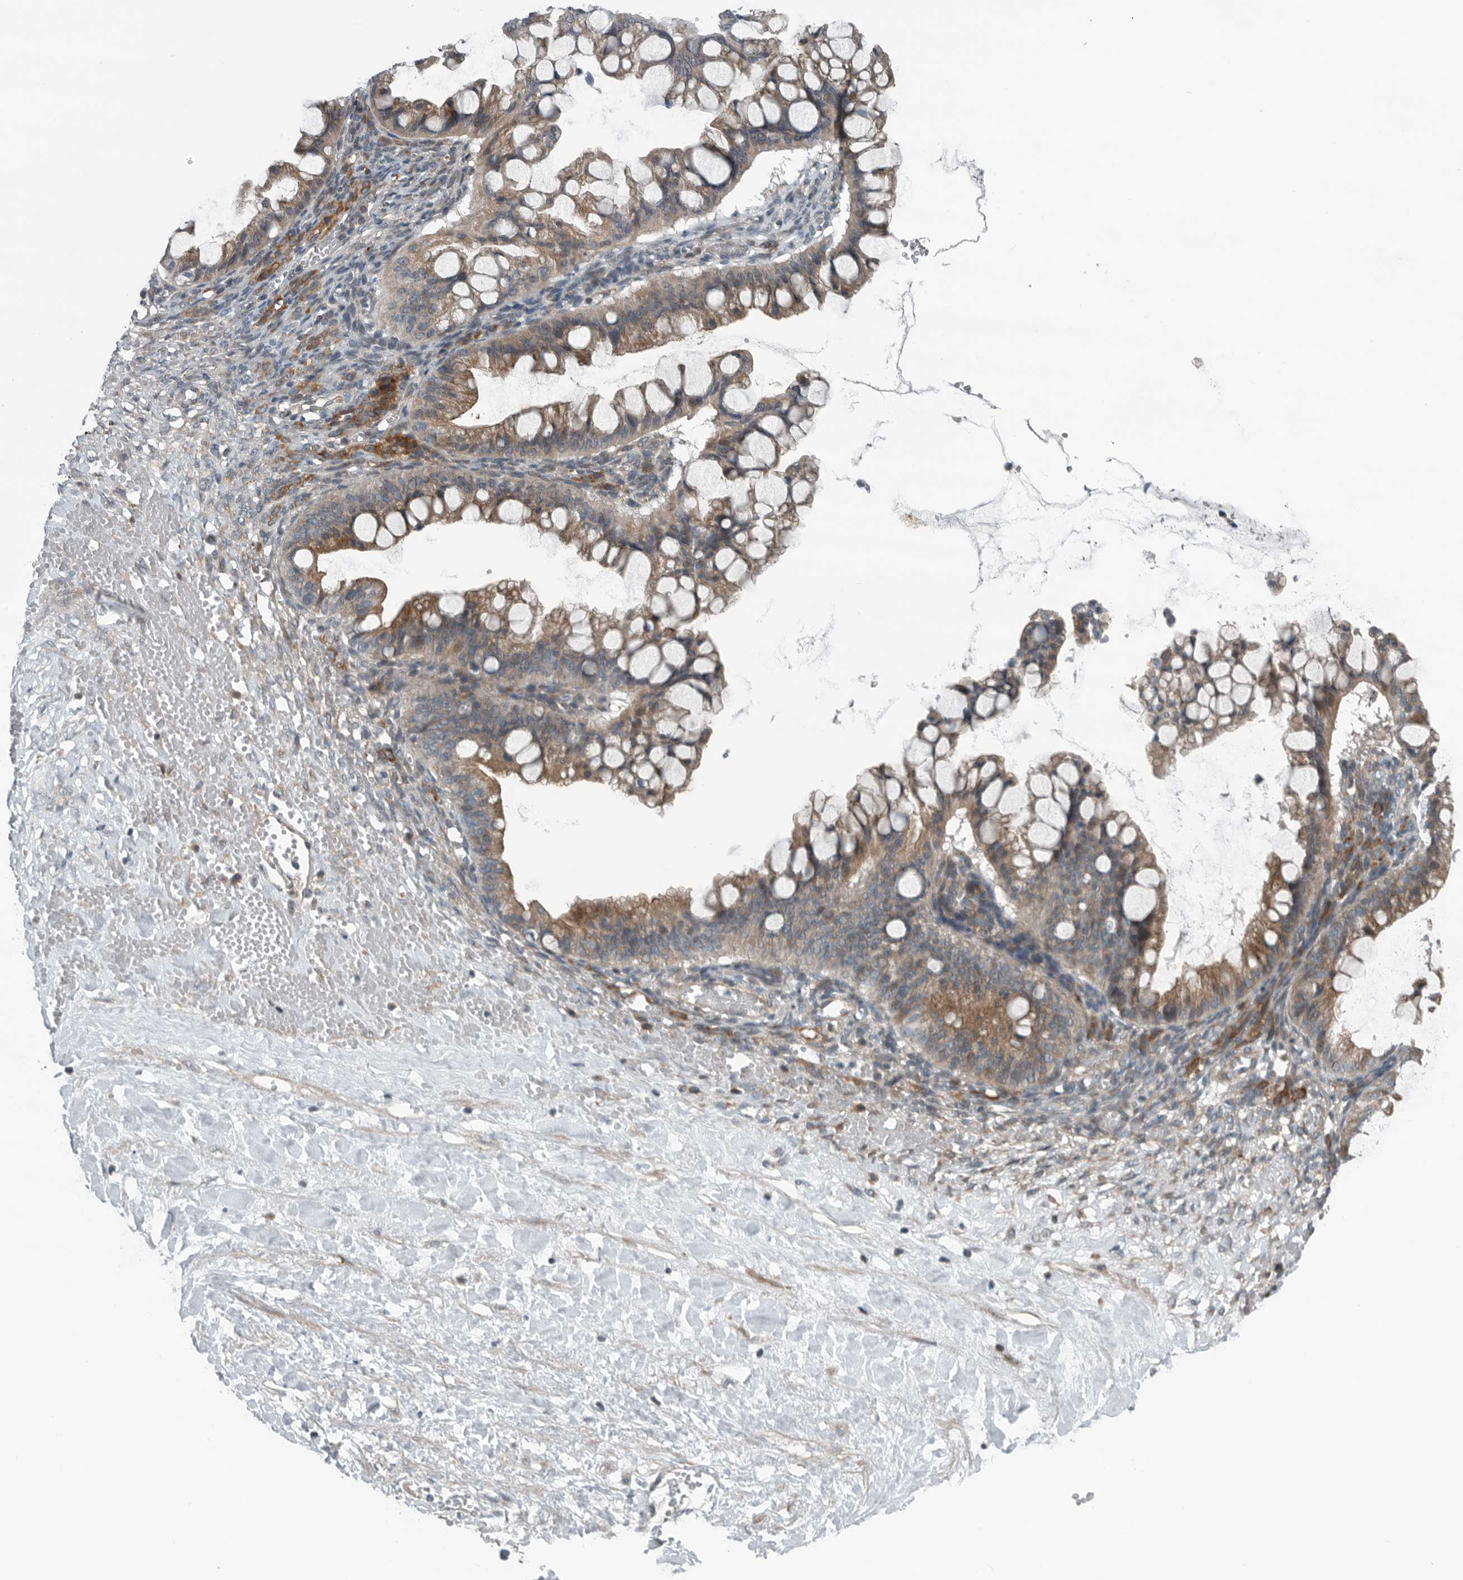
{"staining": {"intensity": "moderate", "quantity": ">75%", "location": "cytoplasmic/membranous"}, "tissue": "ovarian cancer", "cell_type": "Tumor cells", "image_type": "cancer", "snomed": [{"axis": "morphology", "description": "Cystadenocarcinoma, mucinous, NOS"}, {"axis": "topography", "description": "Ovary"}], "caption": "The micrograph shows a brown stain indicating the presence of a protein in the cytoplasmic/membranous of tumor cells in ovarian cancer. The staining was performed using DAB to visualize the protein expression in brown, while the nuclei were stained in blue with hematoxylin (Magnification: 20x).", "gene": "AMFR", "patient": {"sex": "female", "age": 73}}